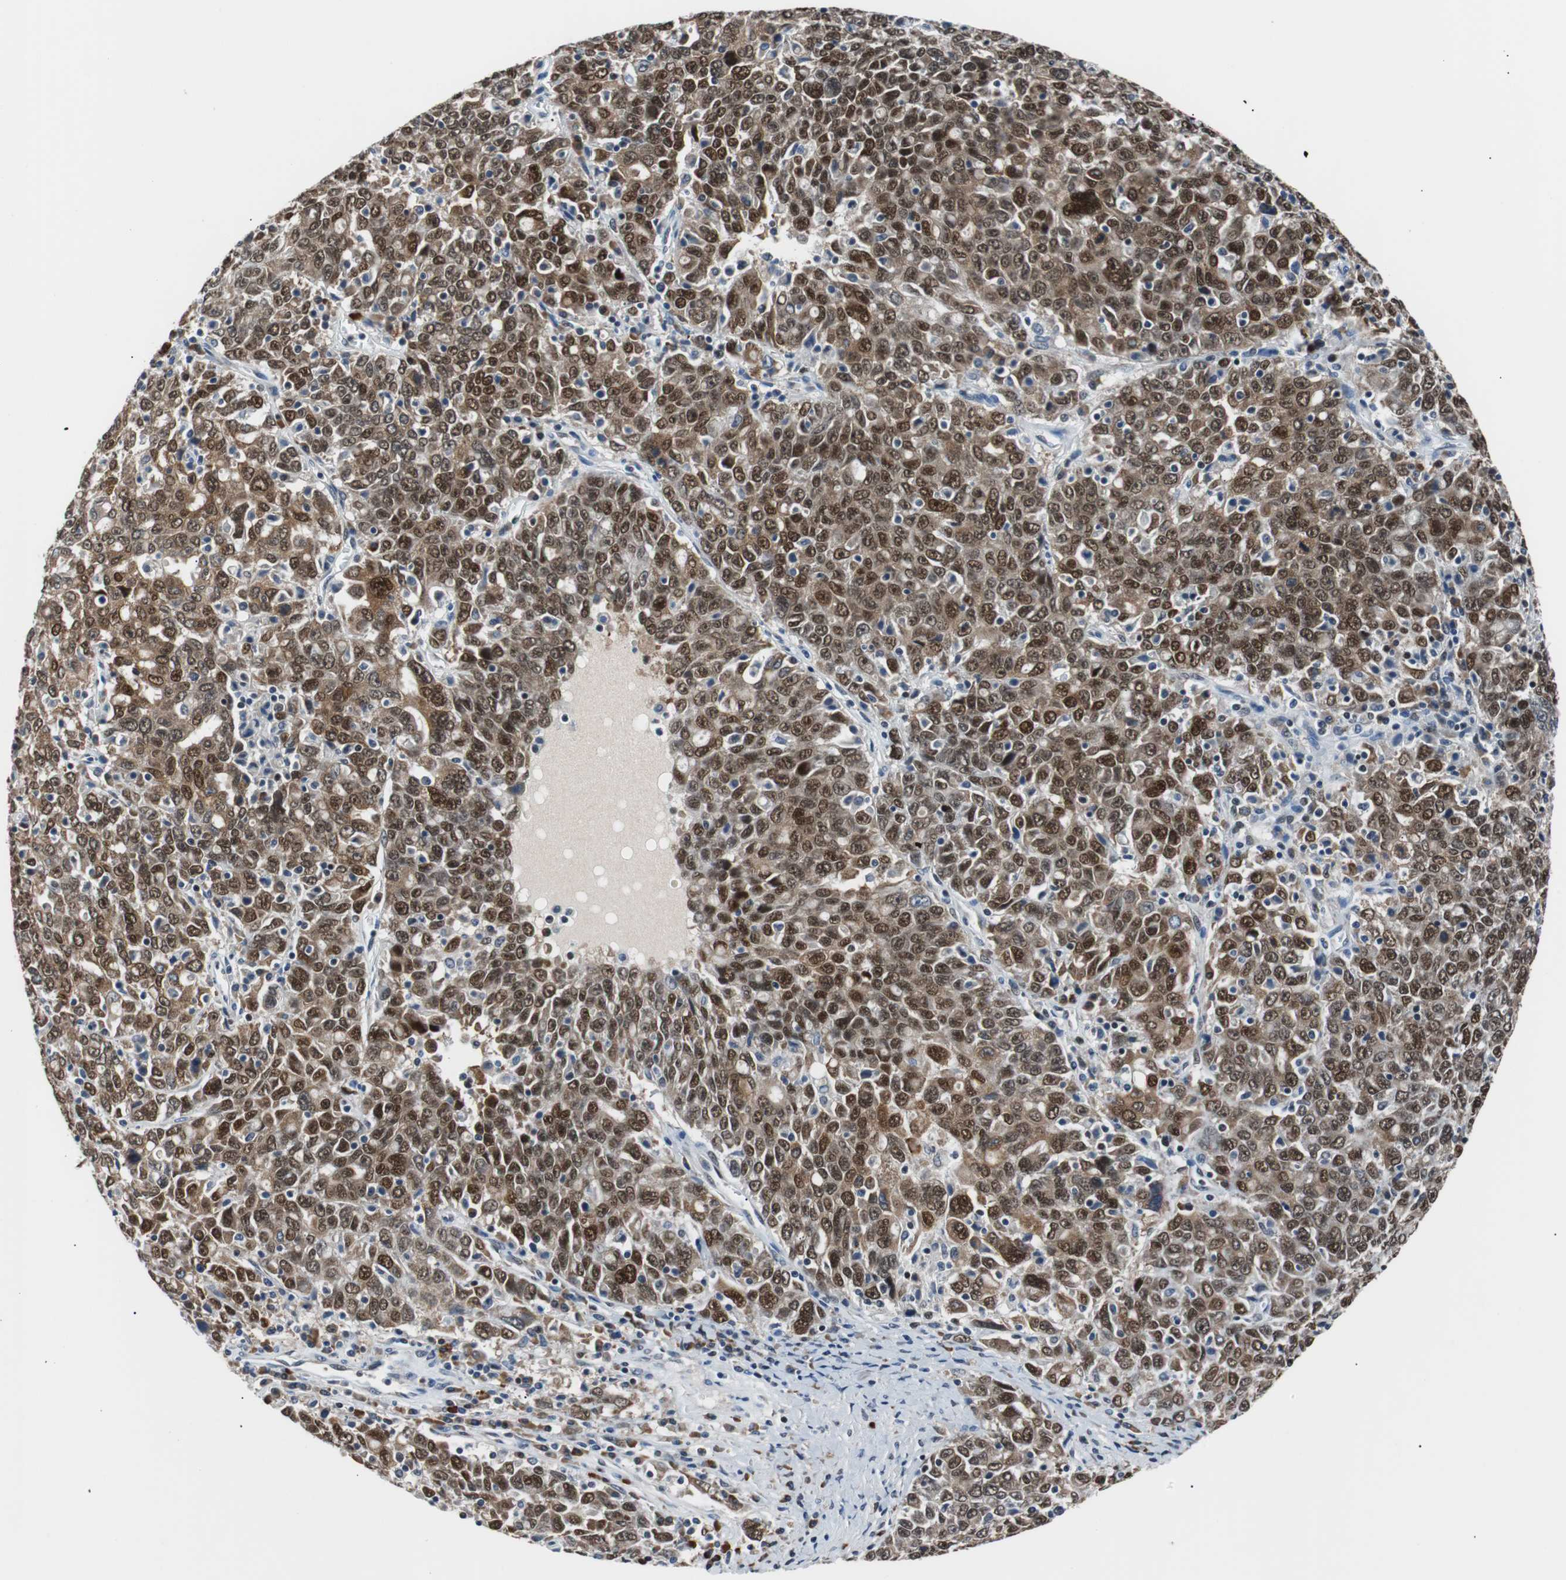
{"staining": {"intensity": "strong", "quantity": ">75%", "location": "nuclear"}, "tissue": "ovarian cancer", "cell_type": "Tumor cells", "image_type": "cancer", "snomed": [{"axis": "morphology", "description": "Carcinoma, endometroid"}, {"axis": "topography", "description": "Ovary"}], "caption": "IHC image of neoplastic tissue: ovarian cancer stained using IHC exhibits high levels of strong protein expression localized specifically in the nuclear of tumor cells, appearing as a nuclear brown color.", "gene": "USP28", "patient": {"sex": "female", "age": 62}}